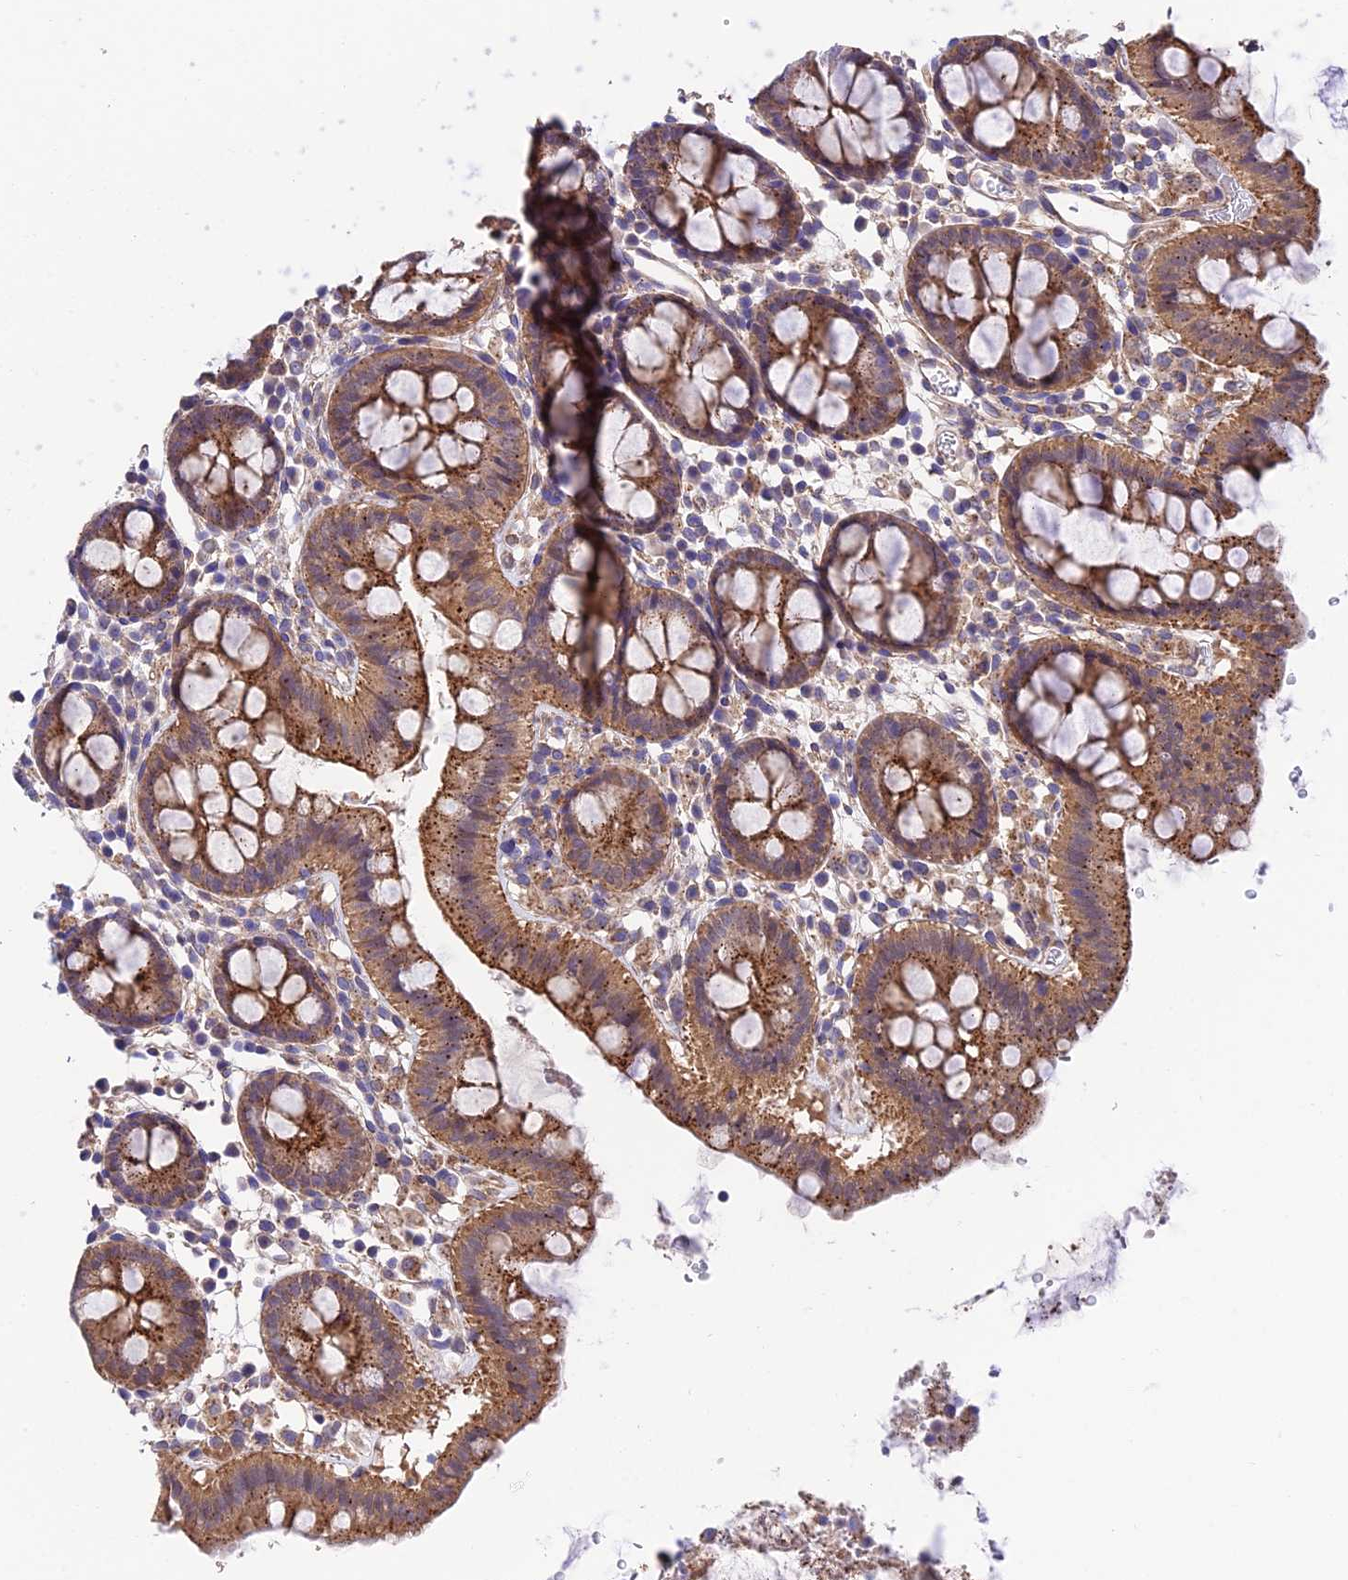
{"staining": {"intensity": "moderate", "quantity": ">75%", "location": "cytoplasmic/membranous"}, "tissue": "colon", "cell_type": "Endothelial cells", "image_type": "normal", "snomed": [{"axis": "morphology", "description": "Normal tissue, NOS"}, {"axis": "topography", "description": "Colon"}], "caption": "DAB (3,3'-diaminobenzidine) immunohistochemical staining of benign human colon demonstrates moderate cytoplasmic/membranous protein staining in about >75% of endothelial cells.", "gene": "QRFP", "patient": {"sex": "male", "age": 75}}